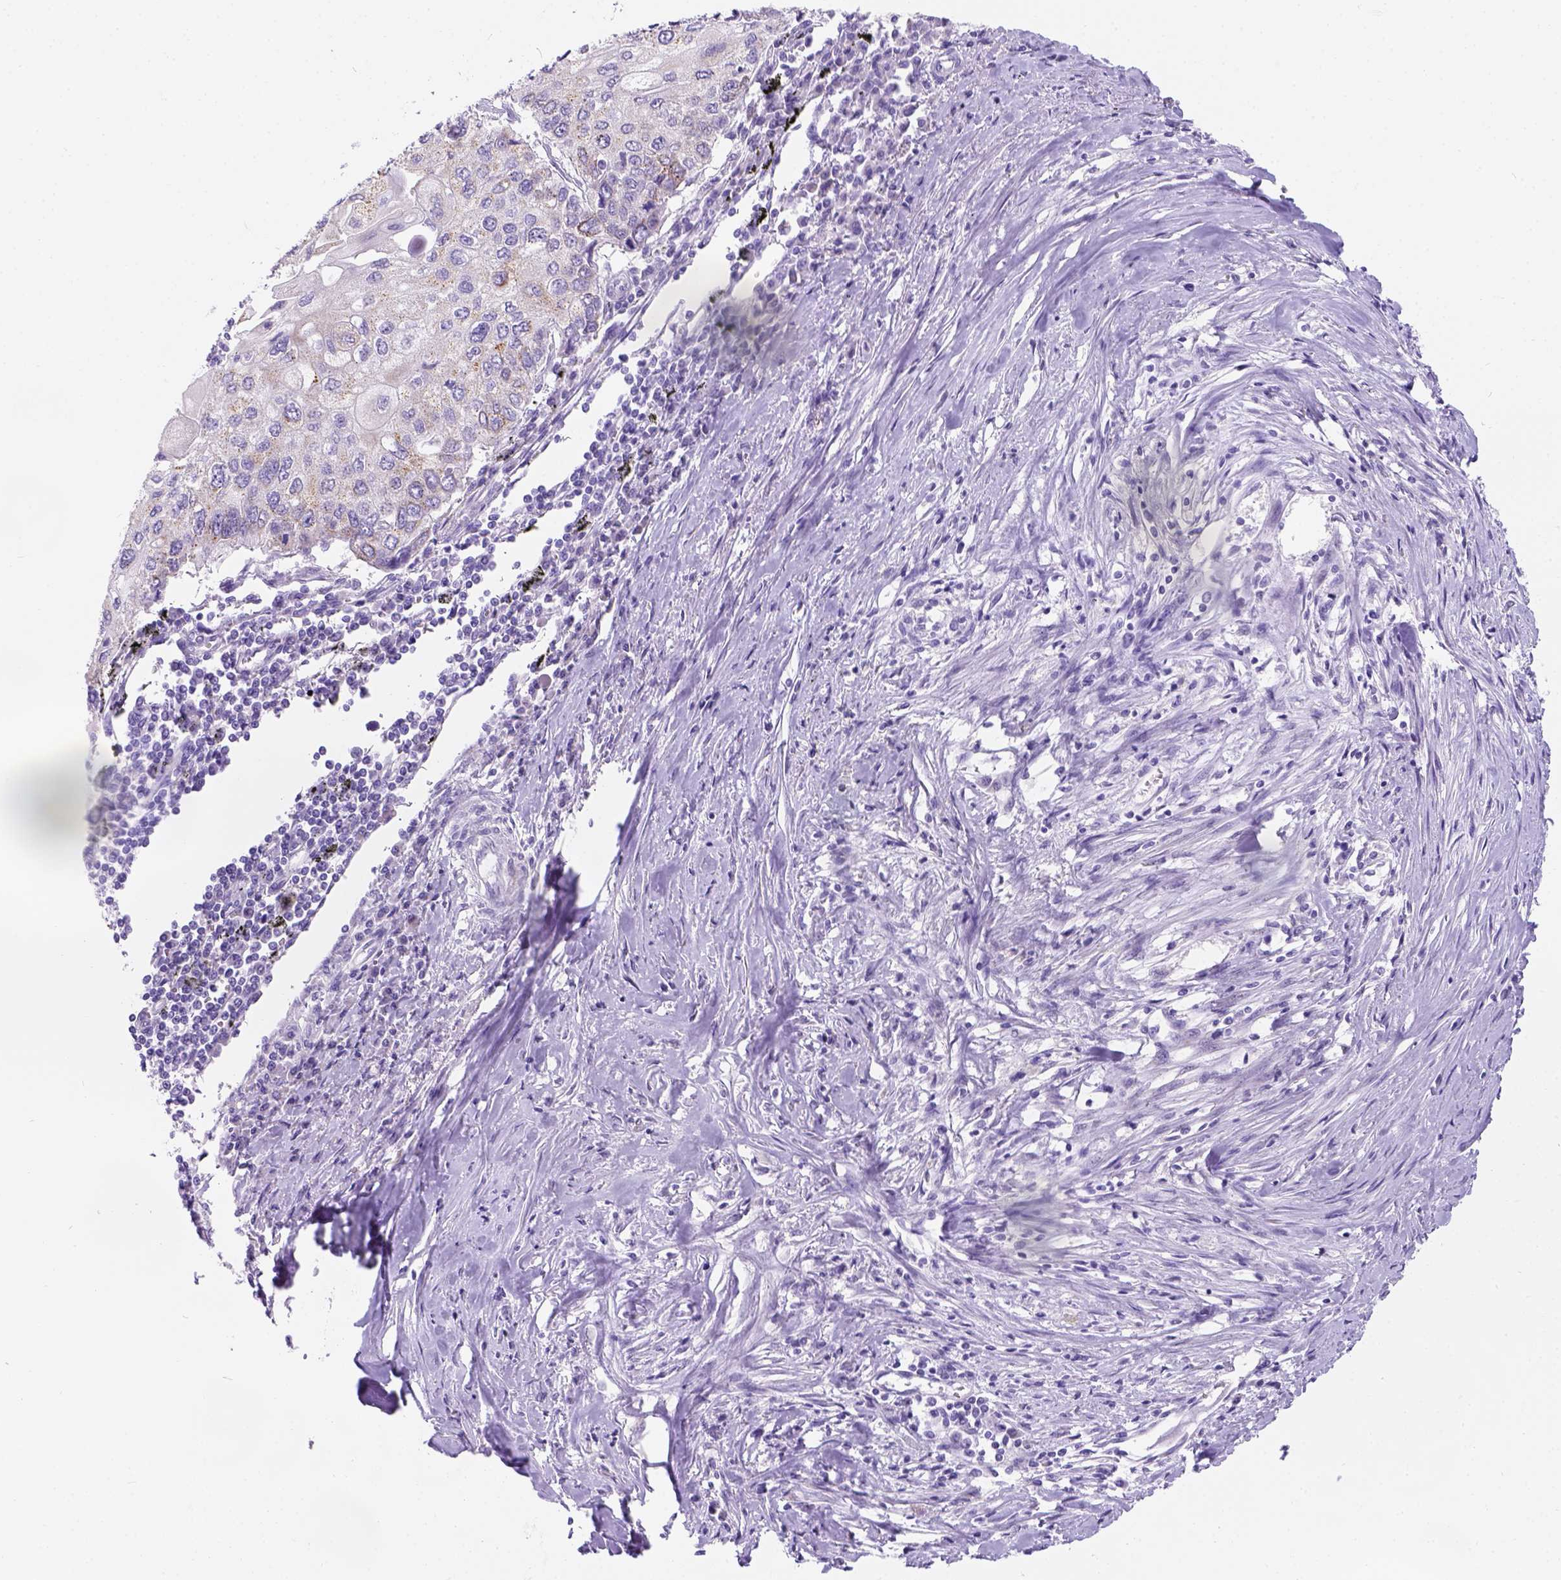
{"staining": {"intensity": "weak", "quantity": "25%-75%", "location": "cytoplasmic/membranous"}, "tissue": "lung cancer", "cell_type": "Tumor cells", "image_type": "cancer", "snomed": [{"axis": "morphology", "description": "Squamous cell carcinoma, NOS"}, {"axis": "morphology", "description": "Squamous cell carcinoma, metastatic, NOS"}, {"axis": "topography", "description": "Lung"}], "caption": "Human lung cancer stained with a brown dye reveals weak cytoplasmic/membranous positive staining in approximately 25%-75% of tumor cells.", "gene": "PHF7", "patient": {"sex": "male", "age": 63}}